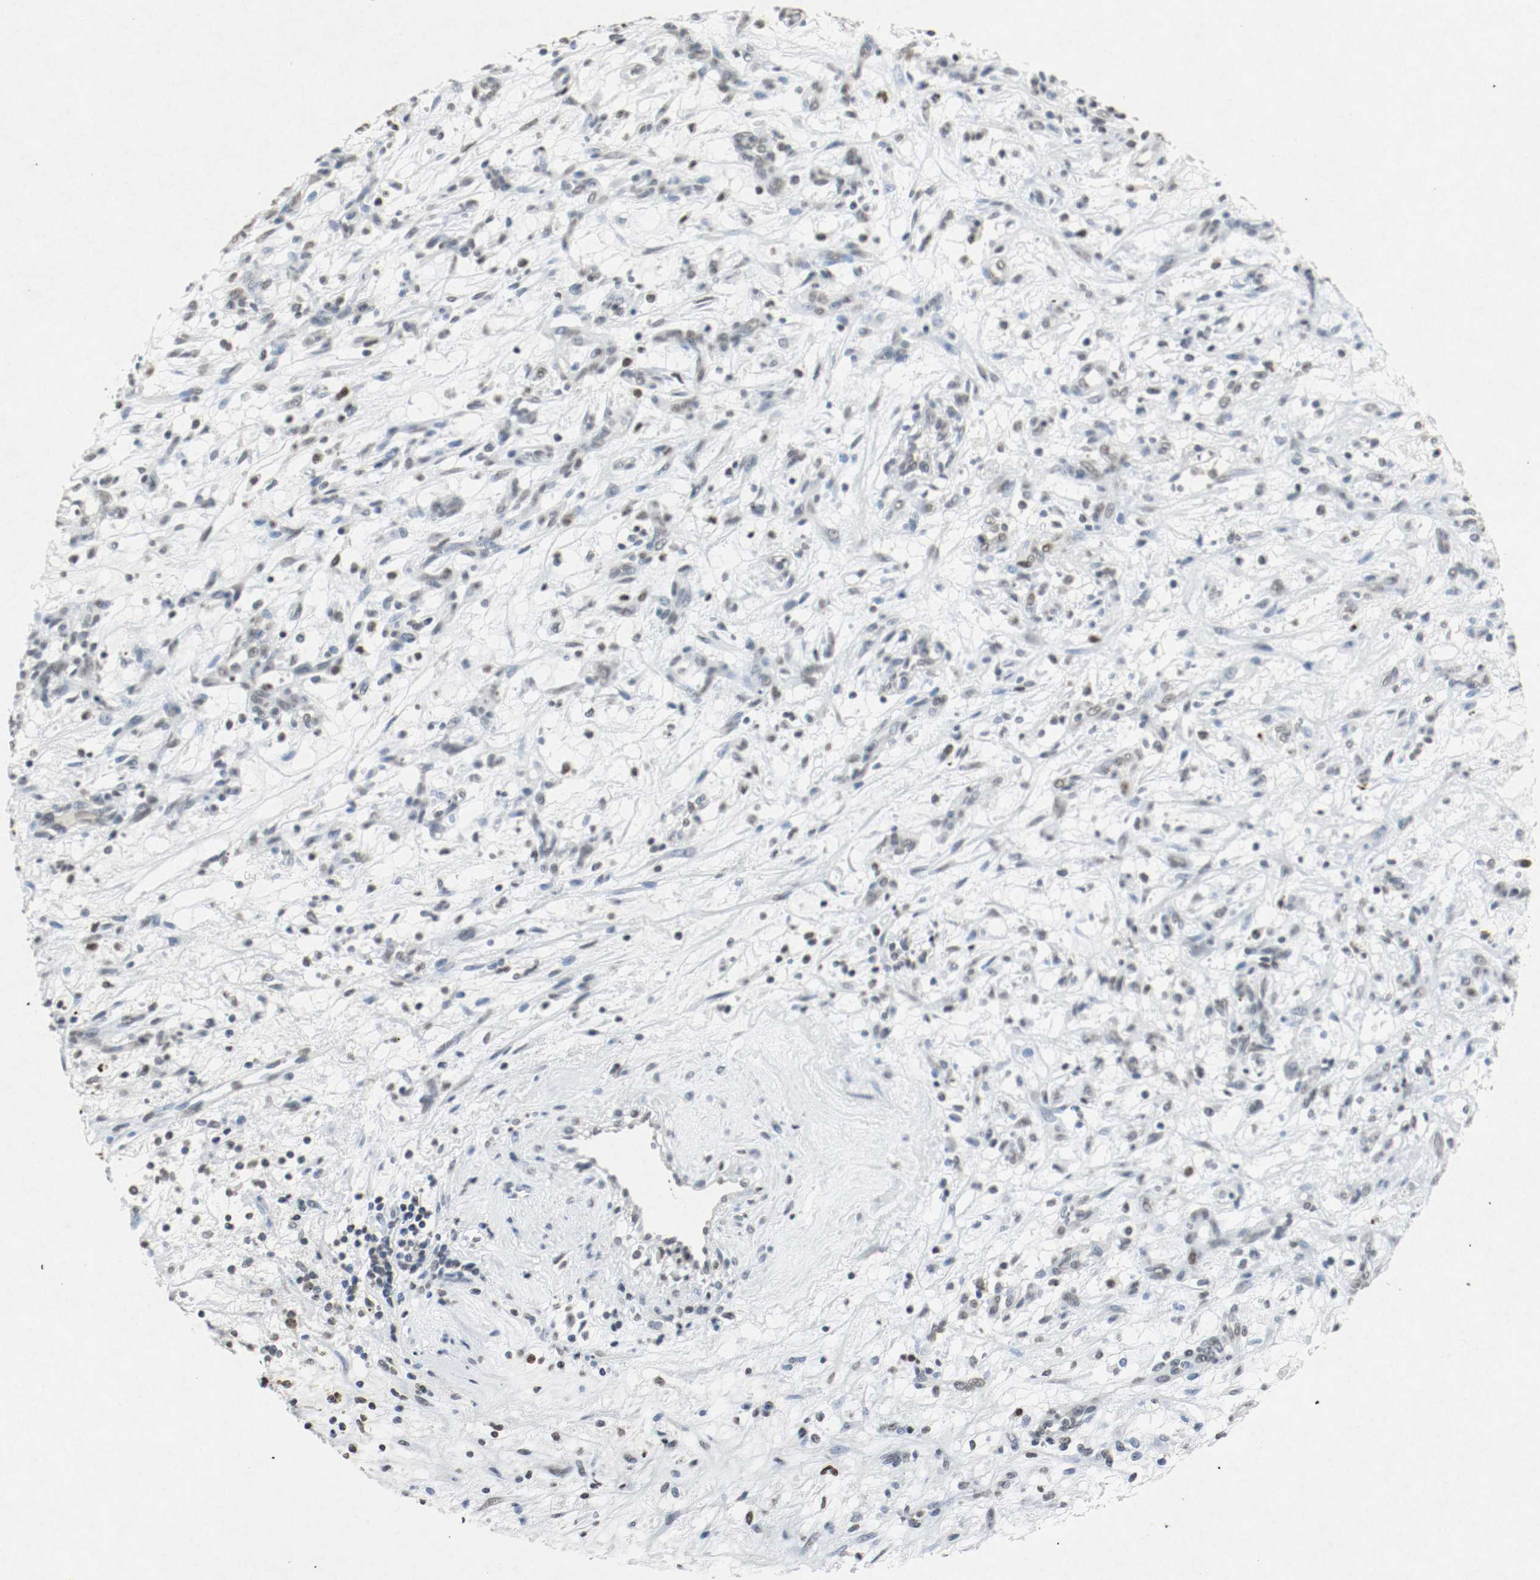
{"staining": {"intensity": "weak", "quantity": ">75%", "location": "nuclear"}, "tissue": "renal cancer", "cell_type": "Tumor cells", "image_type": "cancer", "snomed": [{"axis": "morphology", "description": "Adenocarcinoma, NOS"}, {"axis": "topography", "description": "Kidney"}], "caption": "Protein staining of adenocarcinoma (renal) tissue shows weak nuclear staining in about >75% of tumor cells.", "gene": "DNMT1", "patient": {"sex": "female", "age": 57}}